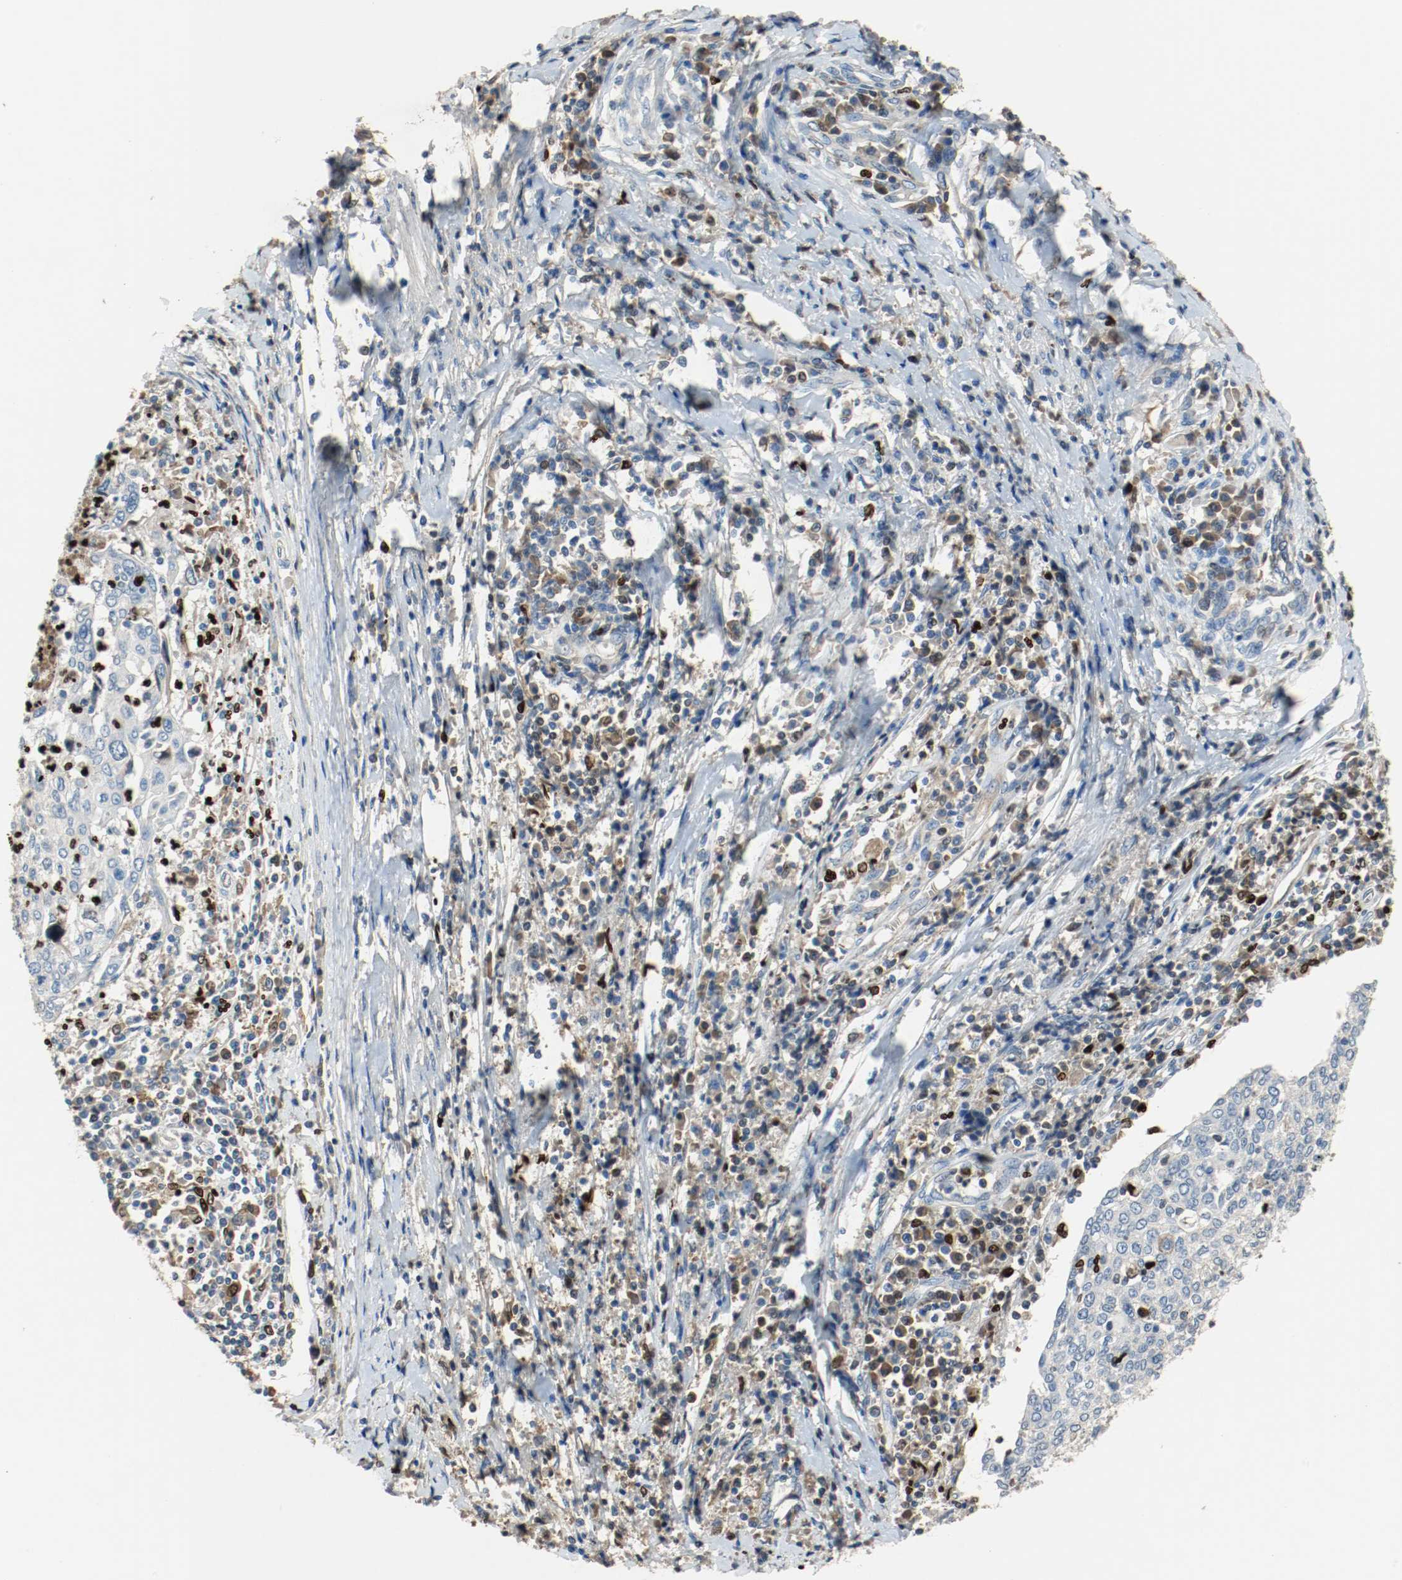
{"staining": {"intensity": "negative", "quantity": "none", "location": "none"}, "tissue": "cervical cancer", "cell_type": "Tumor cells", "image_type": "cancer", "snomed": [{"axis": "morphology", "description": "Squamous cell carcinoma, NOS"}, {"axis": "topography", "description": "Cervix"}], "caption": "This is a micrograph of immunohistochemistry staining of cervical cancer, which shows no positivity in tumor cells.", "gene": "BLK", "patient": {"sex": "female", "age": 40}}